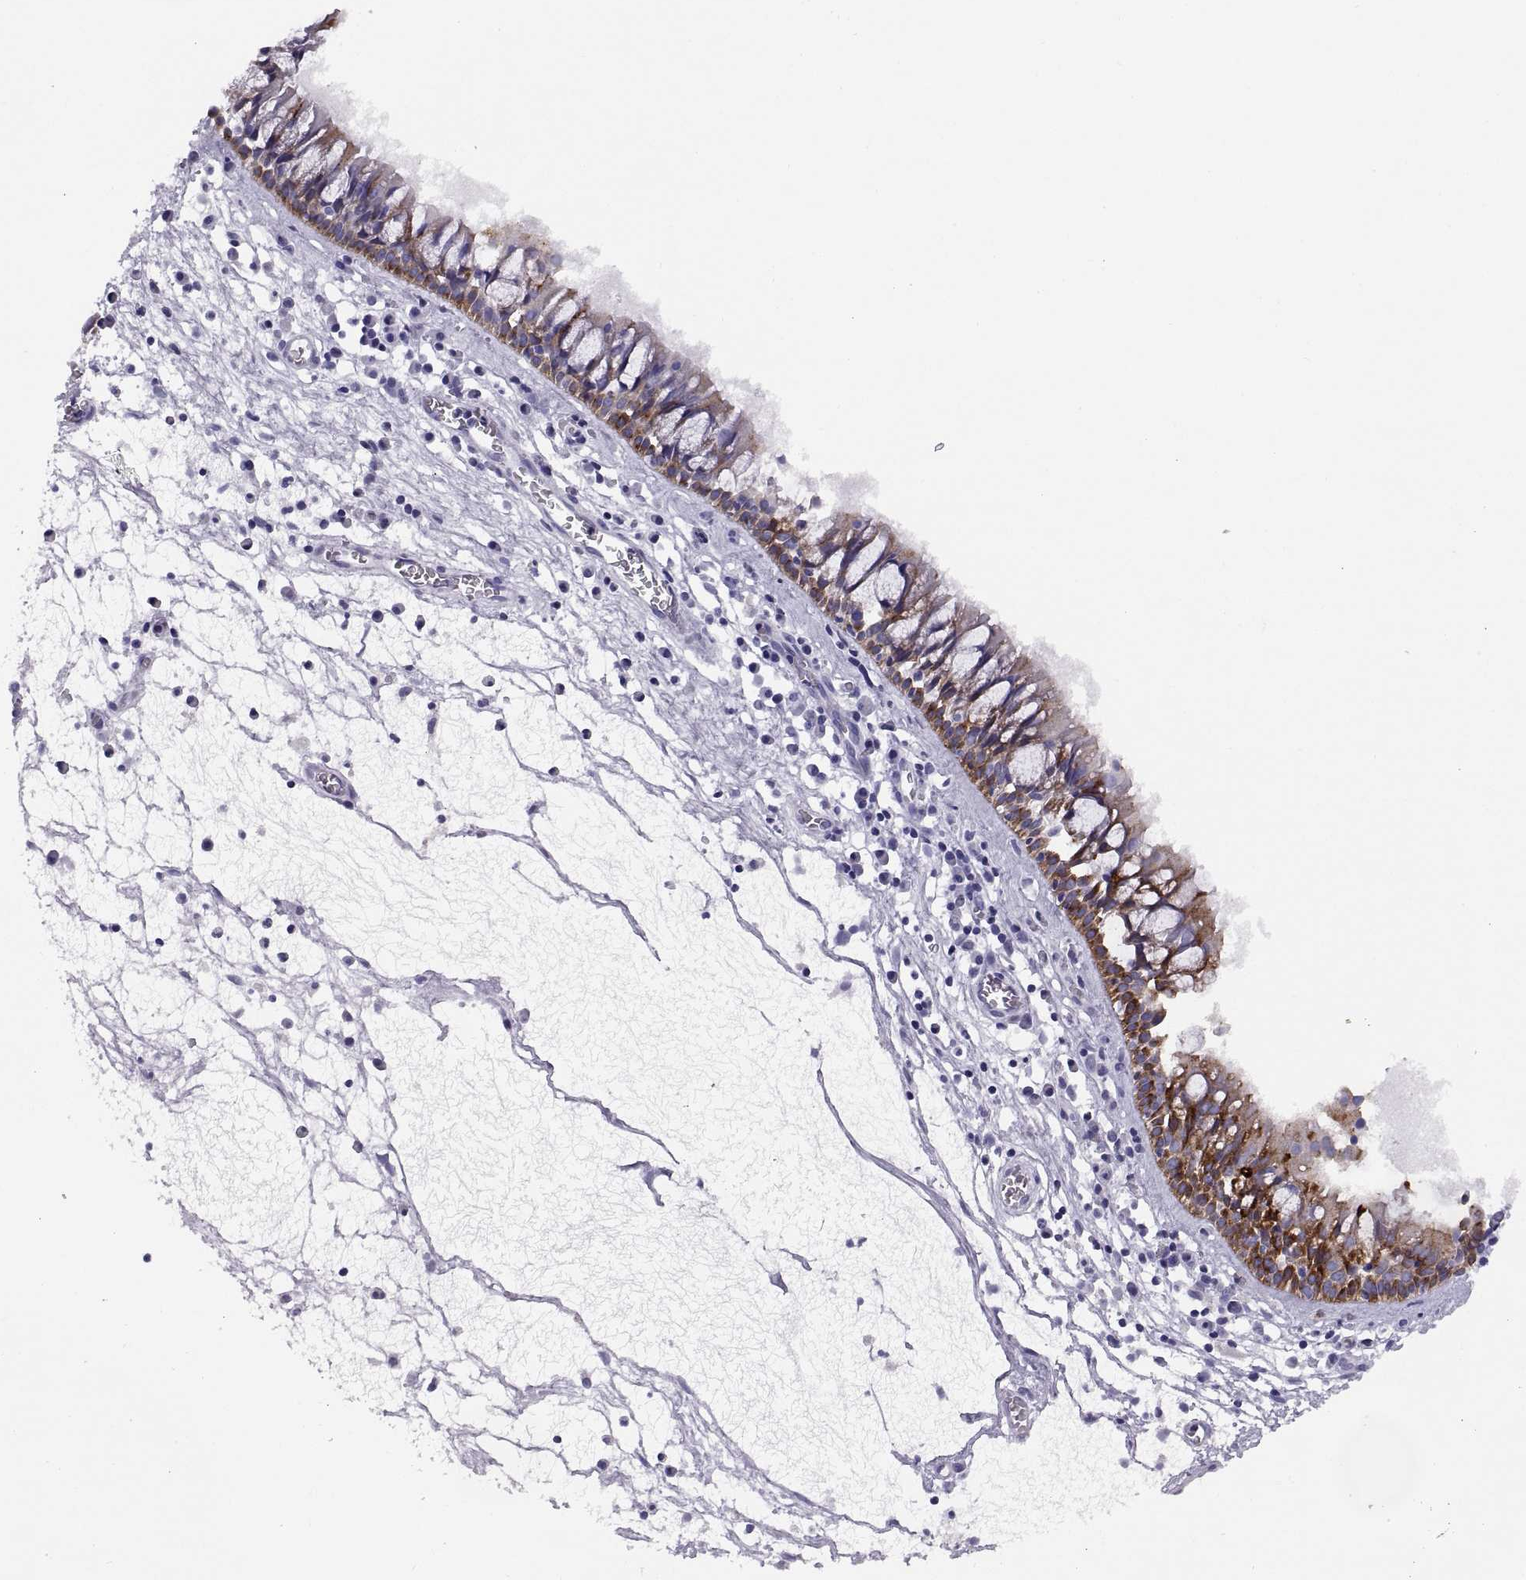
{"staining": {"intensity": "strong", "quantity": "<25%", "location": "cytoplasmic/membranous"}, "tissue": "nasopharynx", "cell_type": "Respiratory epithelial cells", "image_type": "normal", "snomed": [{"axis": "morphology", "description": "Normal tissue, NOS"}, {"axis": "topography", "description": "Nasopharynx"}], "caption": "About <25% of respiratory epithelial cells in normal nasopharynx reveal strong cytoplasmic/membranous protein staining as visualized by brown immunohistochemical staining.", "gene": "RGS20", "patient": {"sex": "male", "age": 61}}